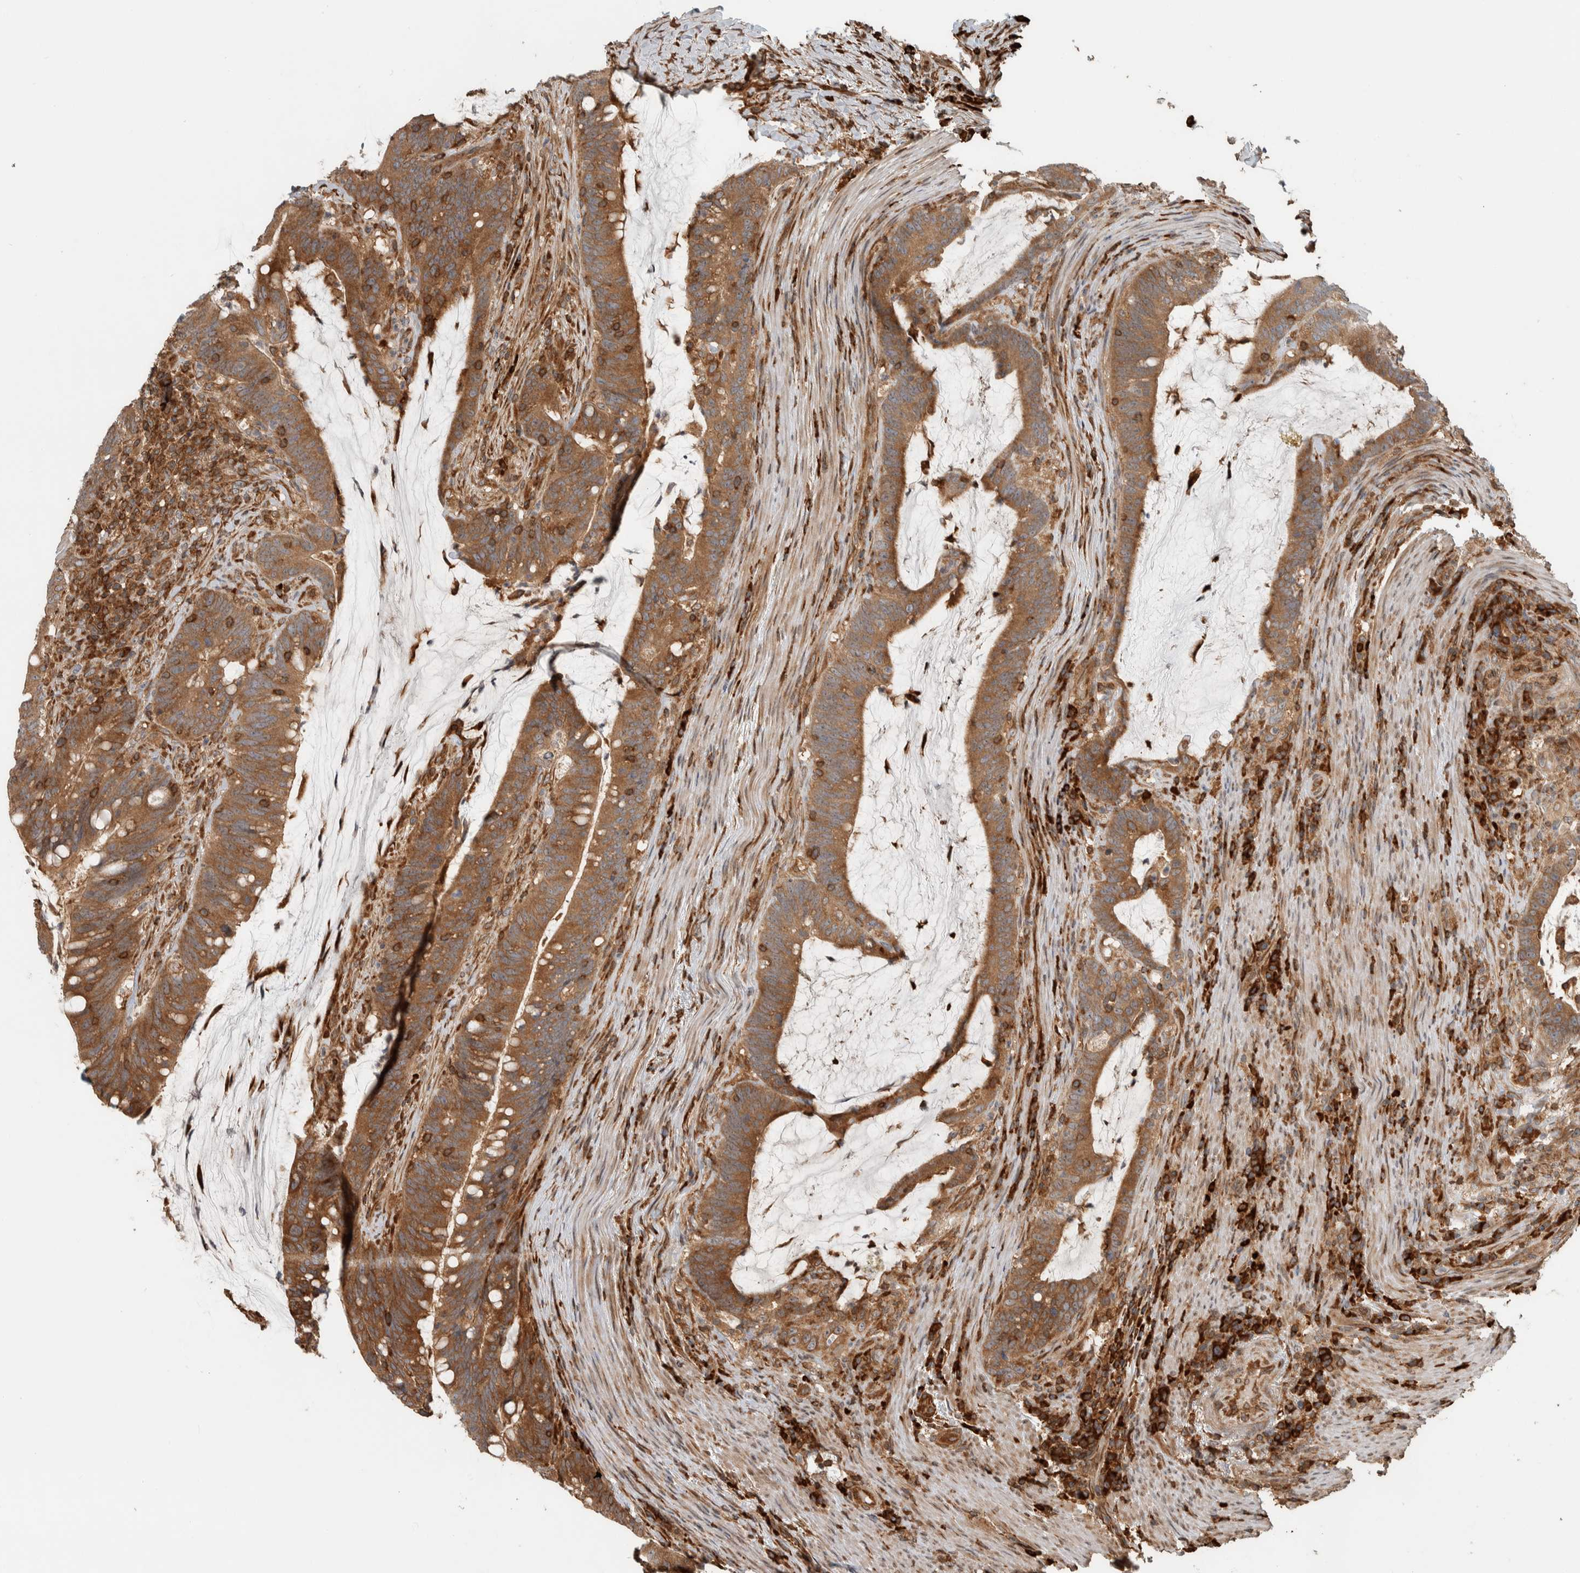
{"staining": {"intensity": "moderate", "quantity": ">75%", "location": "cytoplasmic/membranous"}, "tissue": "colorectal cancer", "cell_type": "Tumor cells", "image_type": "cancer", "snomed": [{"axis": "morphology", "description": "Adenocarcinoma, NOS"}, {"axis": "topography", "description": "Colon"}], "caption": "The micrograph shows a brown stain indicating the presence of a protein in the cytoplasmic/membranous of tumor cells in colorectal adenocarcinoma. (DAB IHC, brown staining for protein, blue staining for nuclei).", "gene": "CNTROB", "patient": {"sex": "female", "age": 66}}